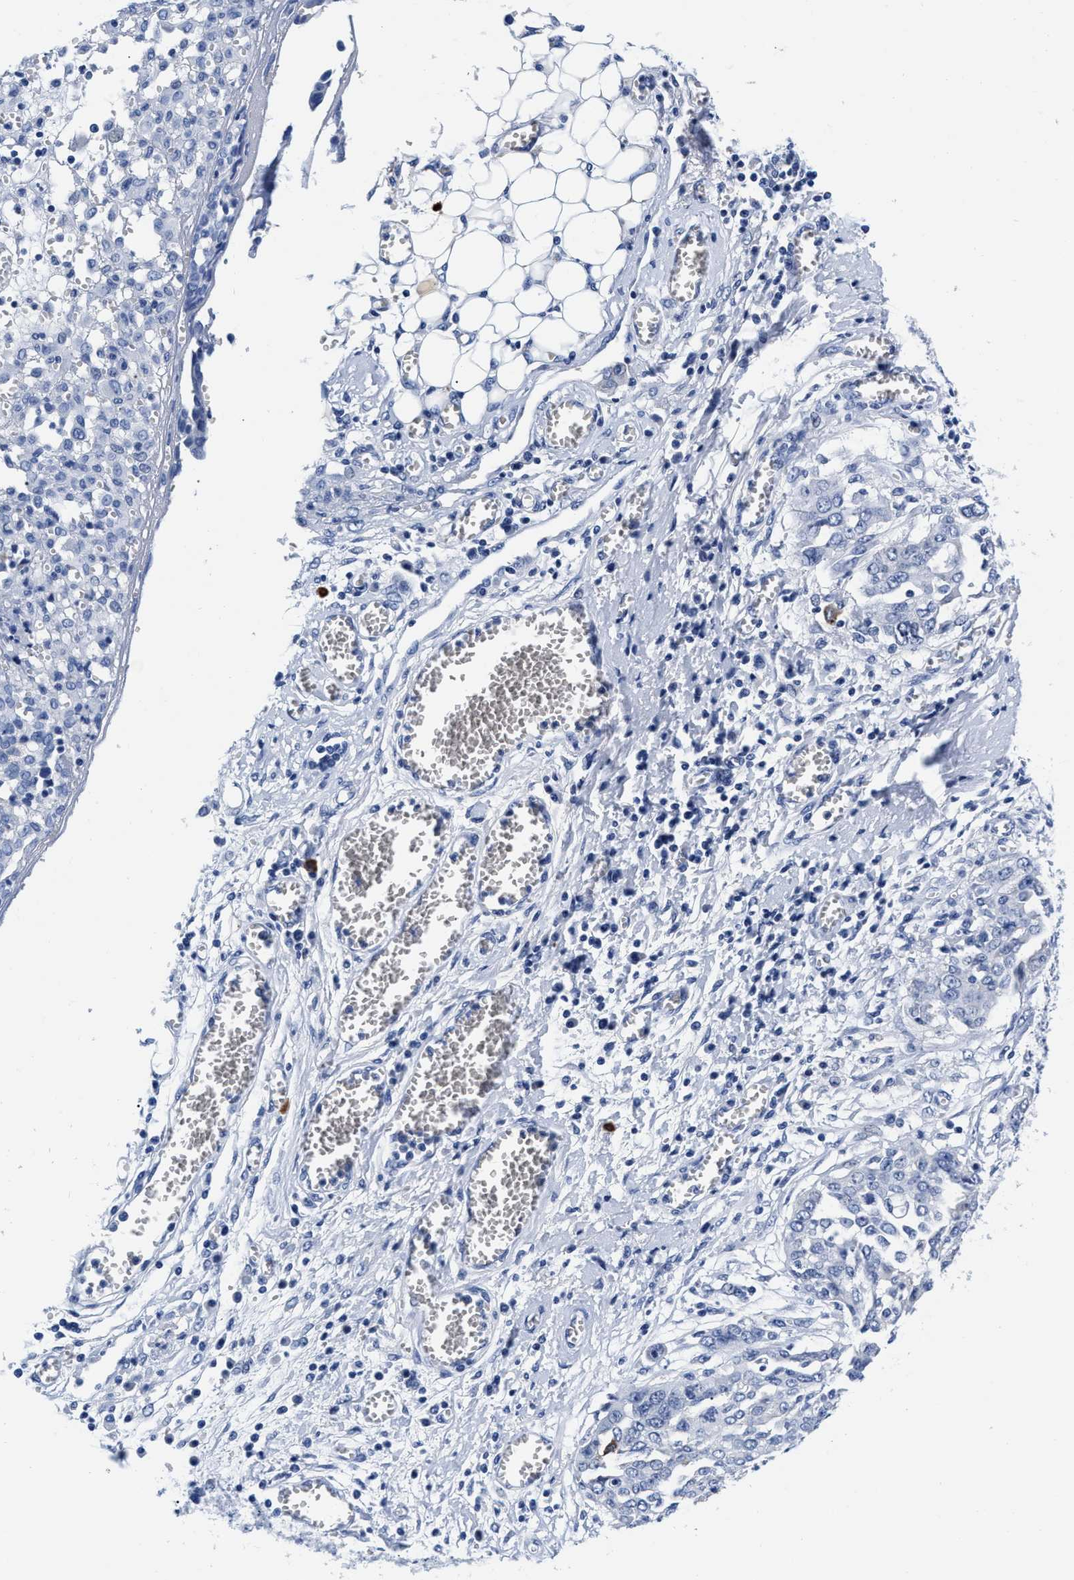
{"staining": {"intensity": "negative", "quantity": "none", "location": "none"}, "tissue": "ovarian cancer", "cell_type": "Tumor cells", "image_type": "cancer", "snomed": [{"axis": "morphology", "description": "Cystadenocarcinoma, serous, NOS"}, {"axis": "topography", "description": "Soft tissue"}, {"axis": "topography", "description": "Ovary"}], "caption": "Tumor cells are negative for protein expression in human ovarian cancer (serous cystadenocarcinoma).", "gene": "CER1", "patient": {"sex": "female", "age": 57}}